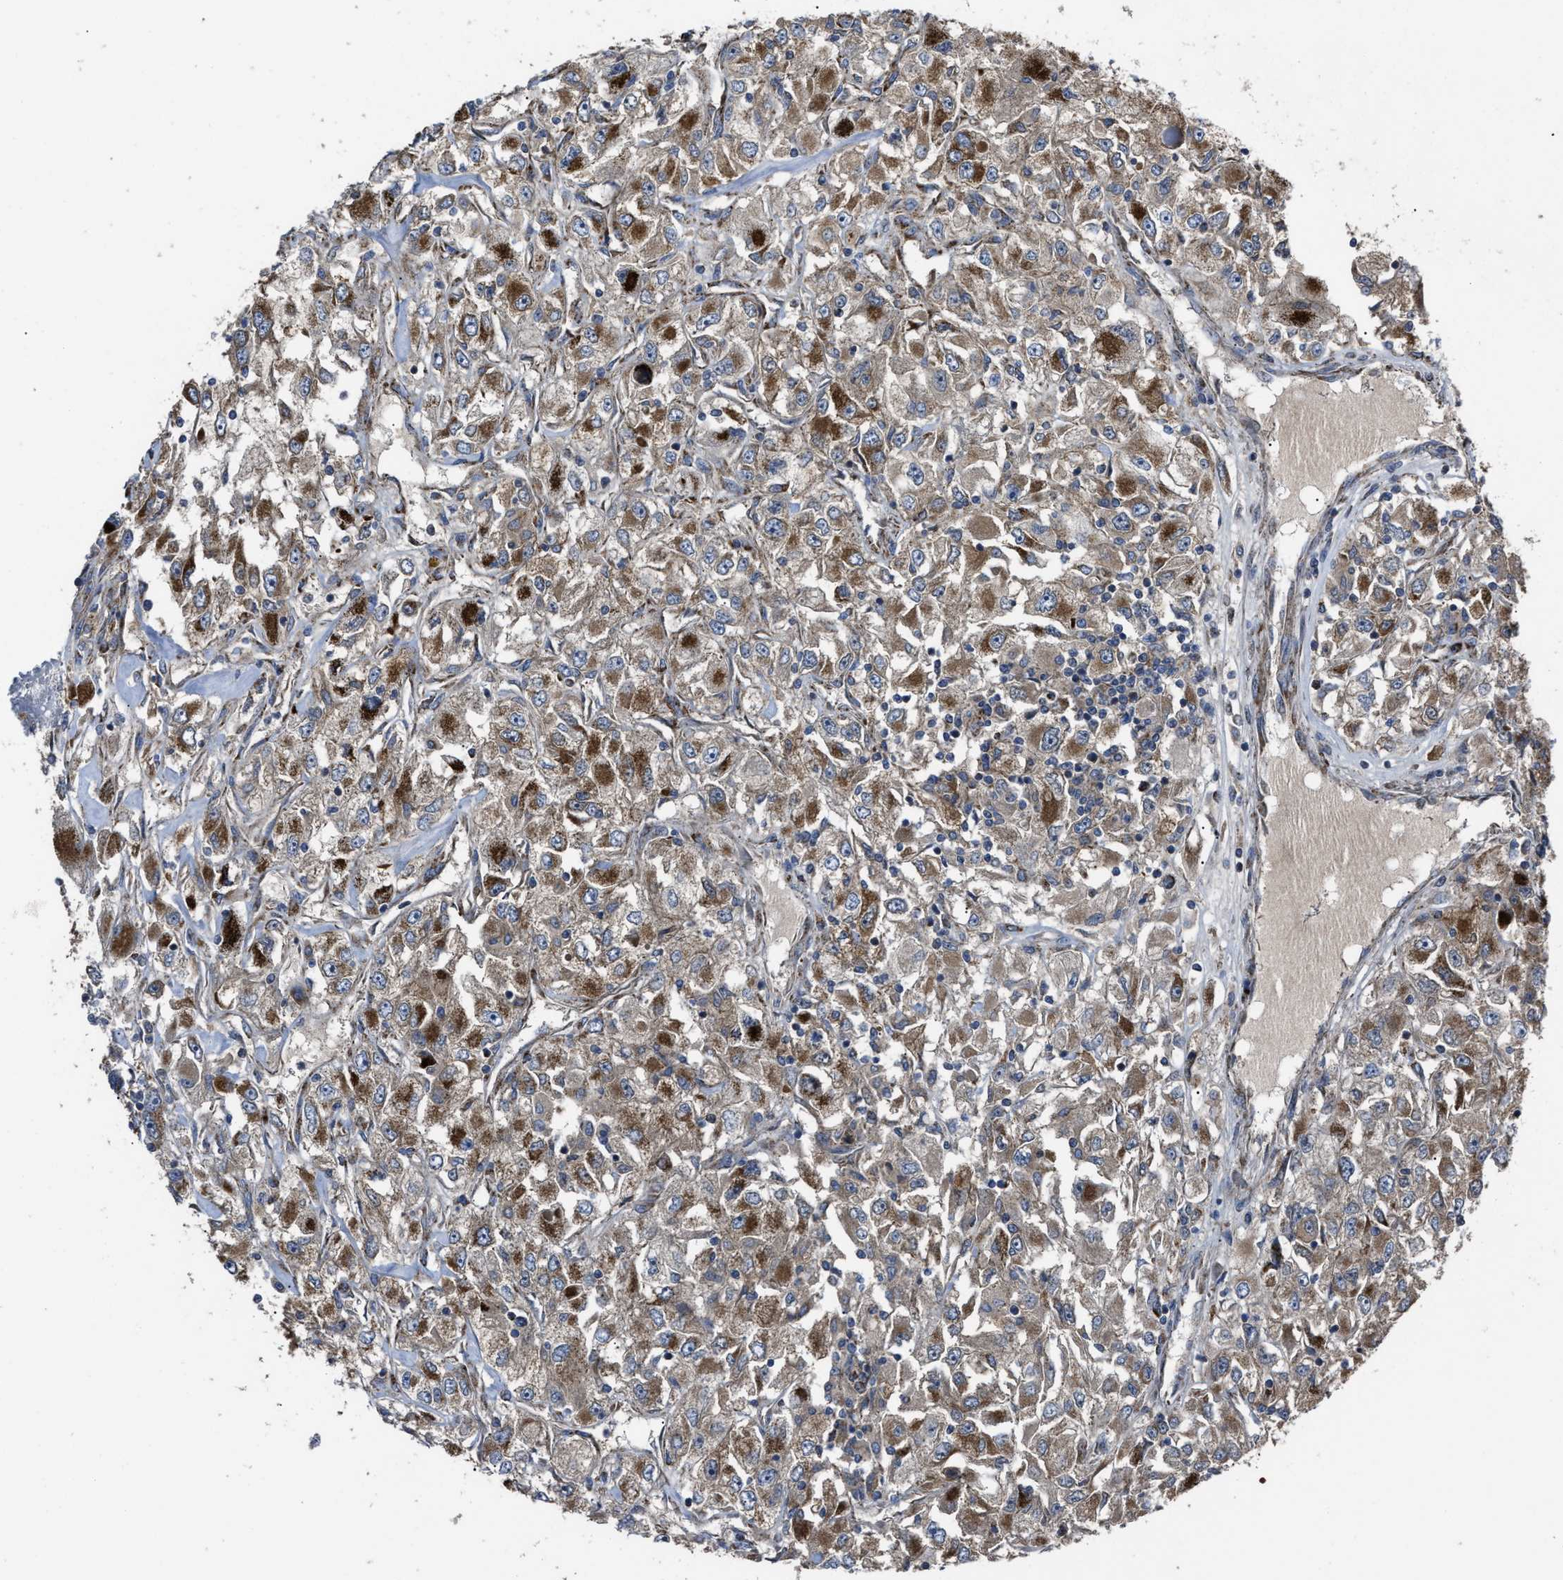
{"staining": {"intensity": "moderate", "quantity": ">75%", "location": "cytoplasmic/membranous"}, "tissue": "renal cancer", "cell_type": "Tumor cells", "image_type": "cancer", "snomed": [{"axis": "morphology", "description": "Adenocarcinoma, NOS"}, {"axis": "topography", "description": "Kidney"}], "caption": "High-power microscopy captured an IHC photomicrograph of adenocarcinoma (renal), revealing moderate cytoplasmic/membranous expression in approximately >75% of tumor cells.", "gene": "PASK", "patient": {"sex": "female", "age": 52}}